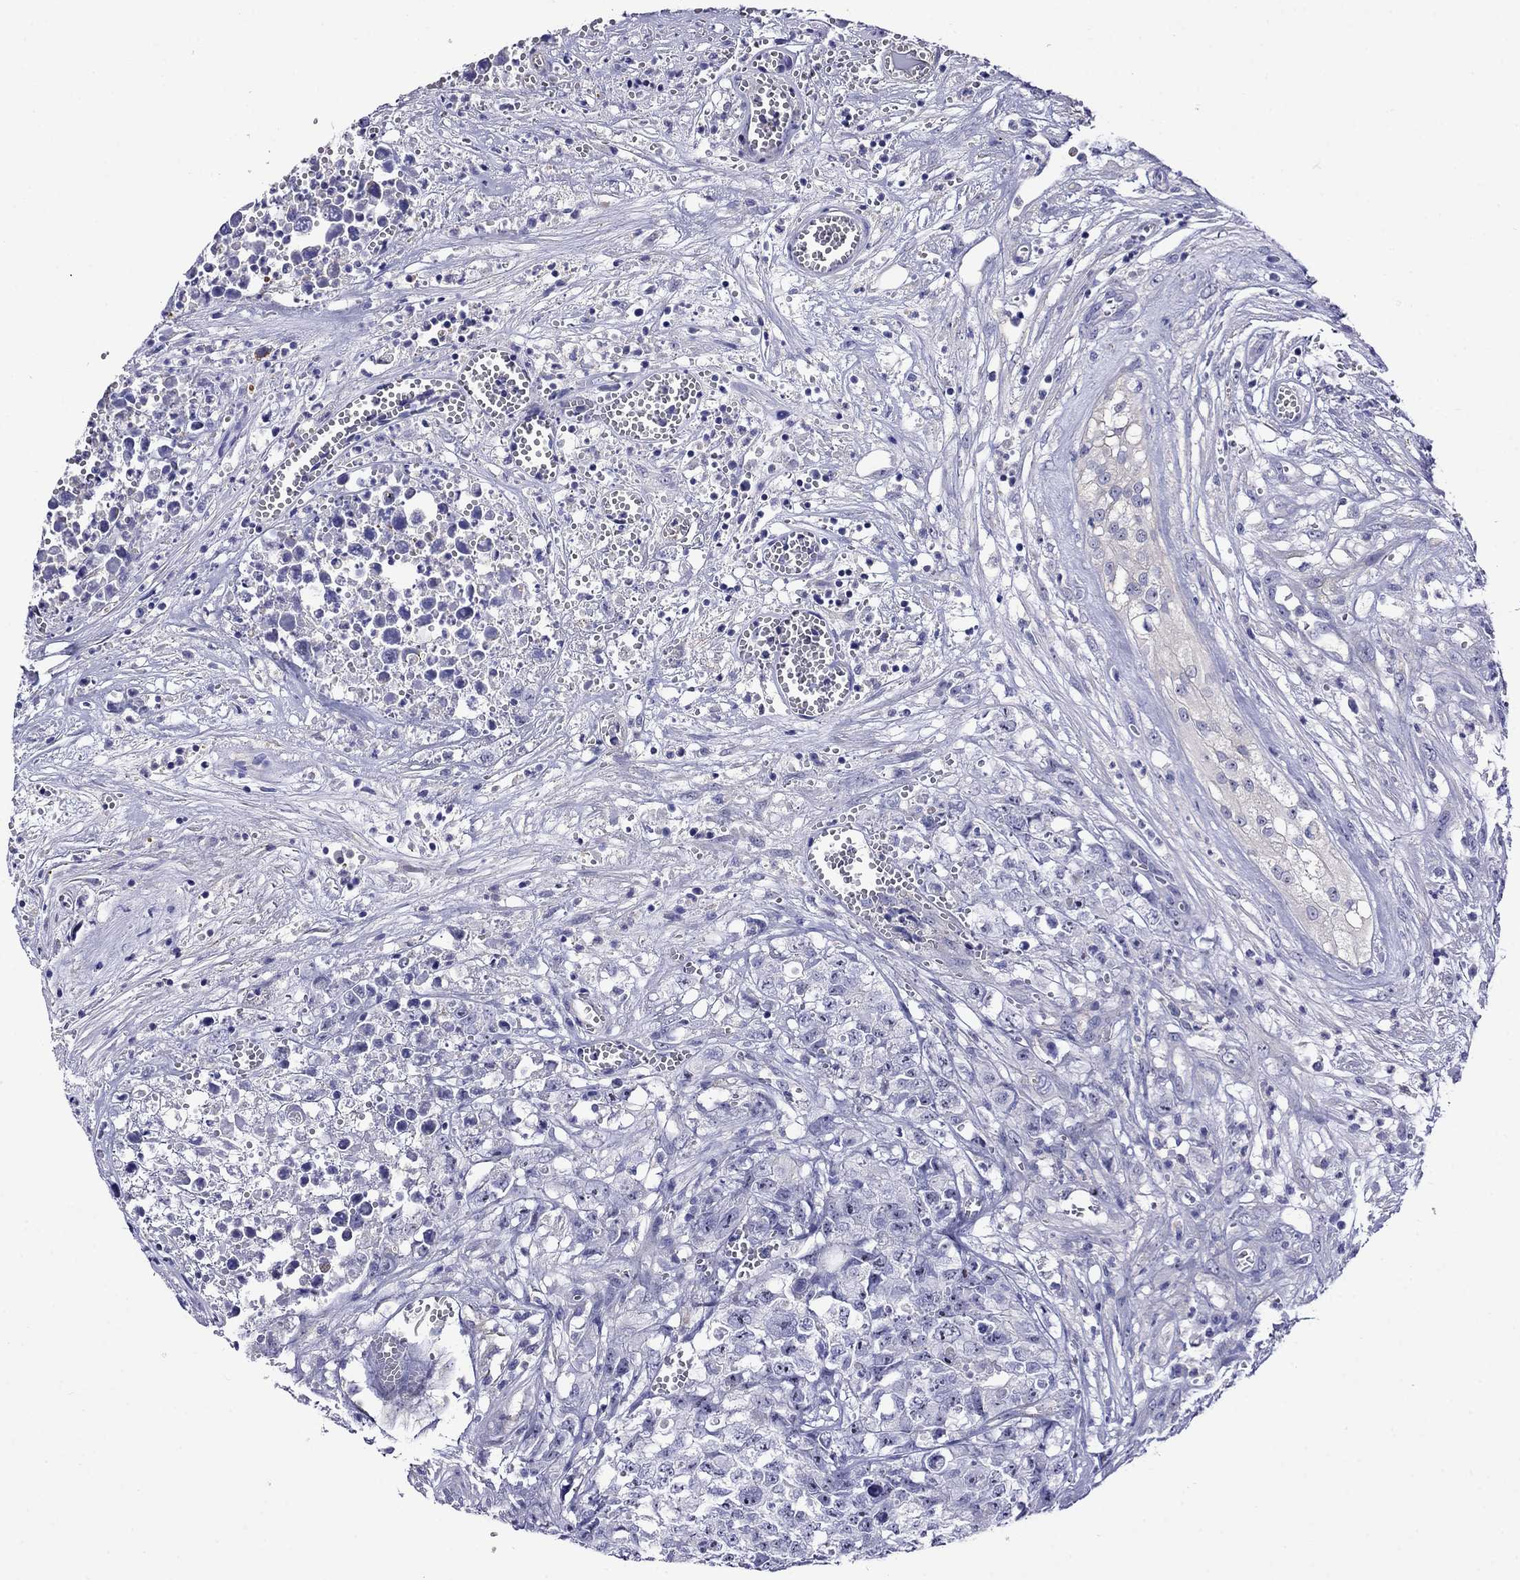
{"staining": {"intensity": "negative", "quantity": "none", "location": "none"}, "tissue": "testis cancer", "cell_type": "Tumor cells", "image_type": "cancer", "snomed": [{"axis": "morphology", "description": "Seminoma, NOS"}, {"axis": "morphology", "description": "Carcinoma, Embryonal, NOS"}, {"axis": "topography", "description": "Testis"}], "caption": "Immunohistochemistry (IHC) histopathology image of human testis seminoma stained for a protein (brown), which exhibits no staining in tumor cells.", "gene": "SCG2", "patient": {"sex": "male", "age": 22}}